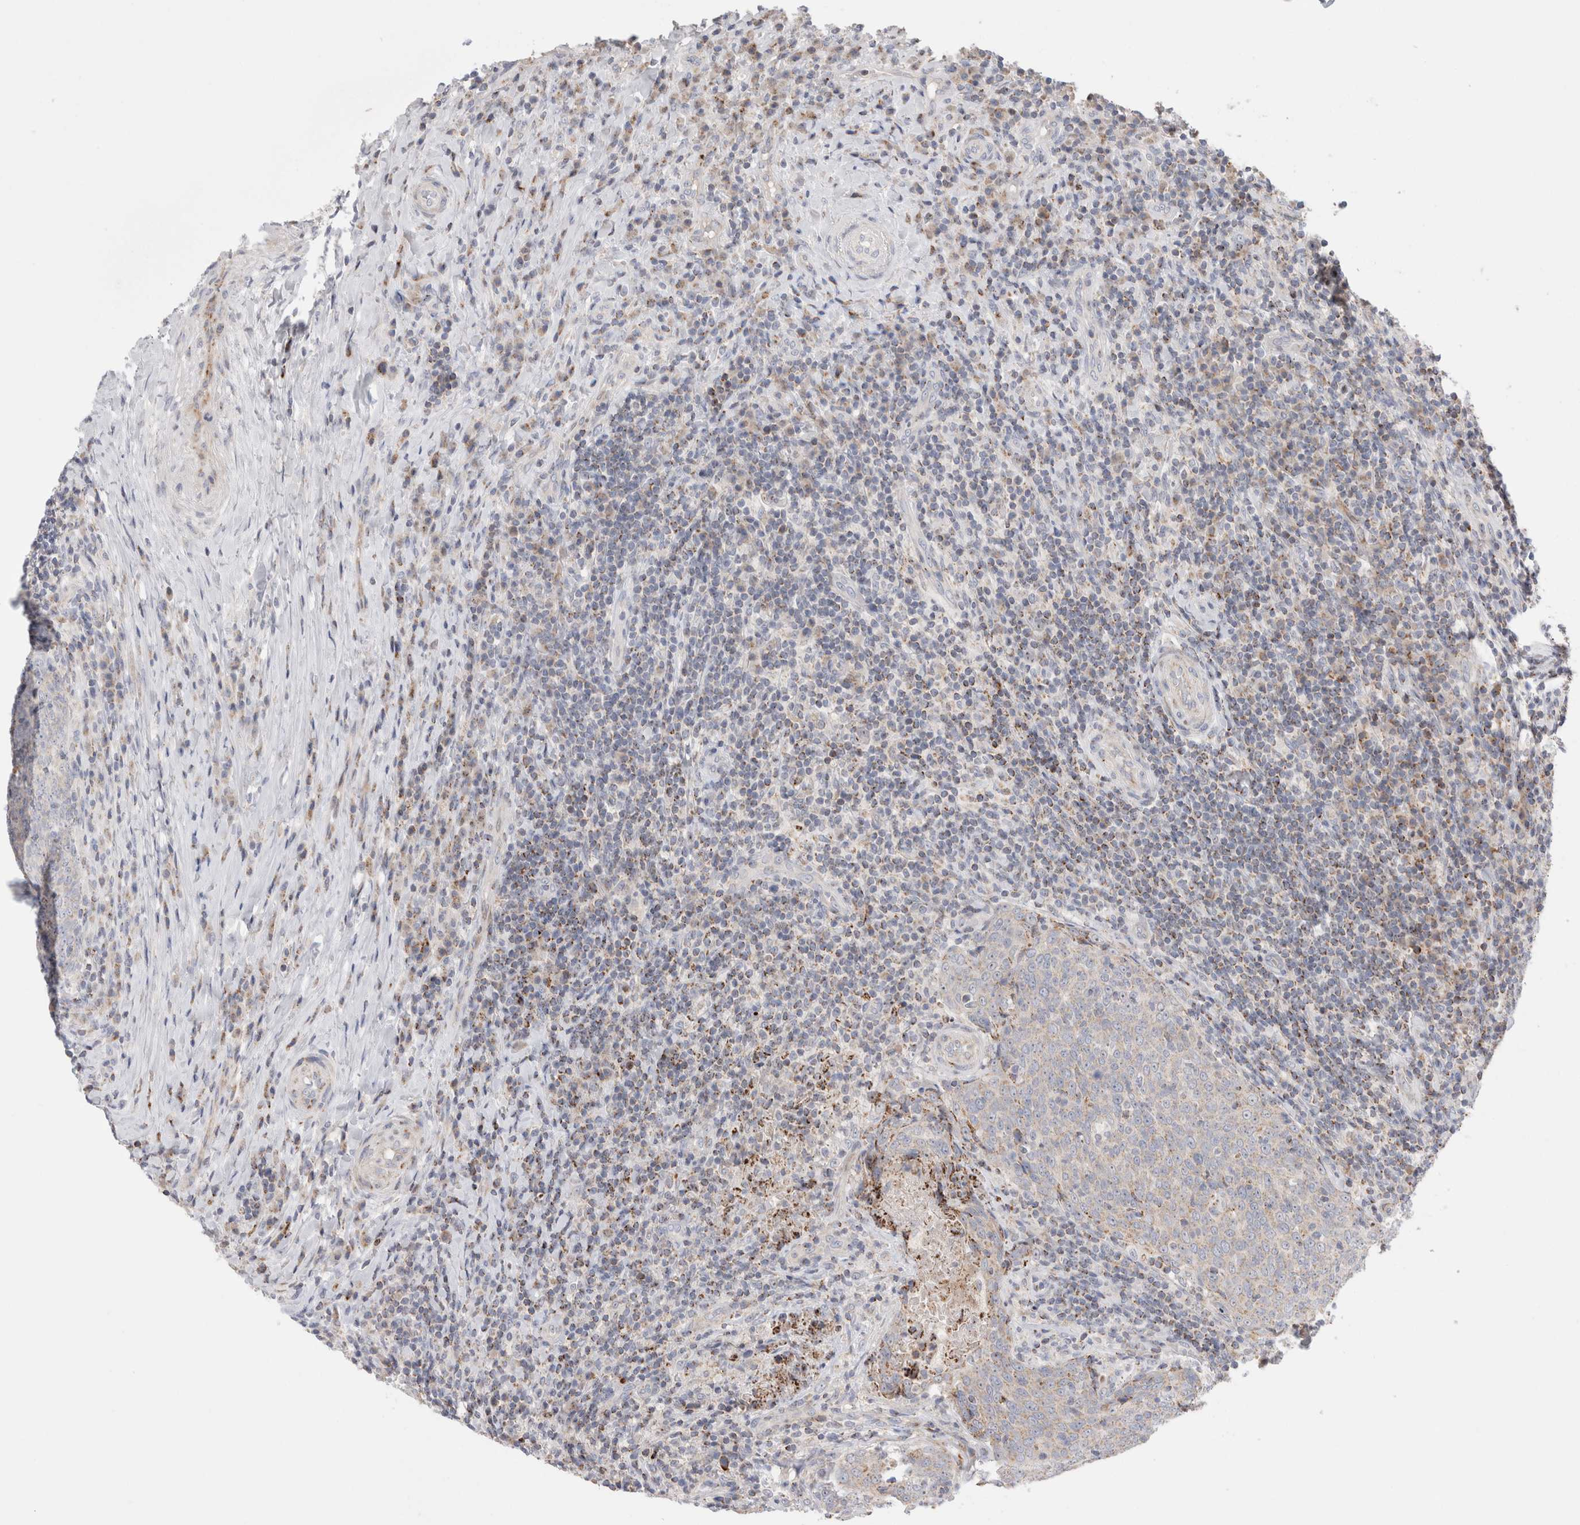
{"staining": {"intensity": "weak", "quantity": "<25%", "location": "cytoplasmic/membranous"}, "tissue": "head and neck cancer", "cell_type": "Tumor cells", "image_type": "cancer", "snomed": [{"axis": "morphology", "description": "Squamous cell carcinoma, NOS"}, {"axis": "morphology", "description": "Squamous cell carcinoma, metastatic, NOS"}, {"axis": "topography", "description": "Lymph node"}, {"axis": "topography", "description": "Head-Neck"}], "caption": "This is an IHC micrograph of human head and neck cancer. There is no positivity in tumor cells.", "gene": "CHADL", "patient": {"sex": "male", "age": 62}}